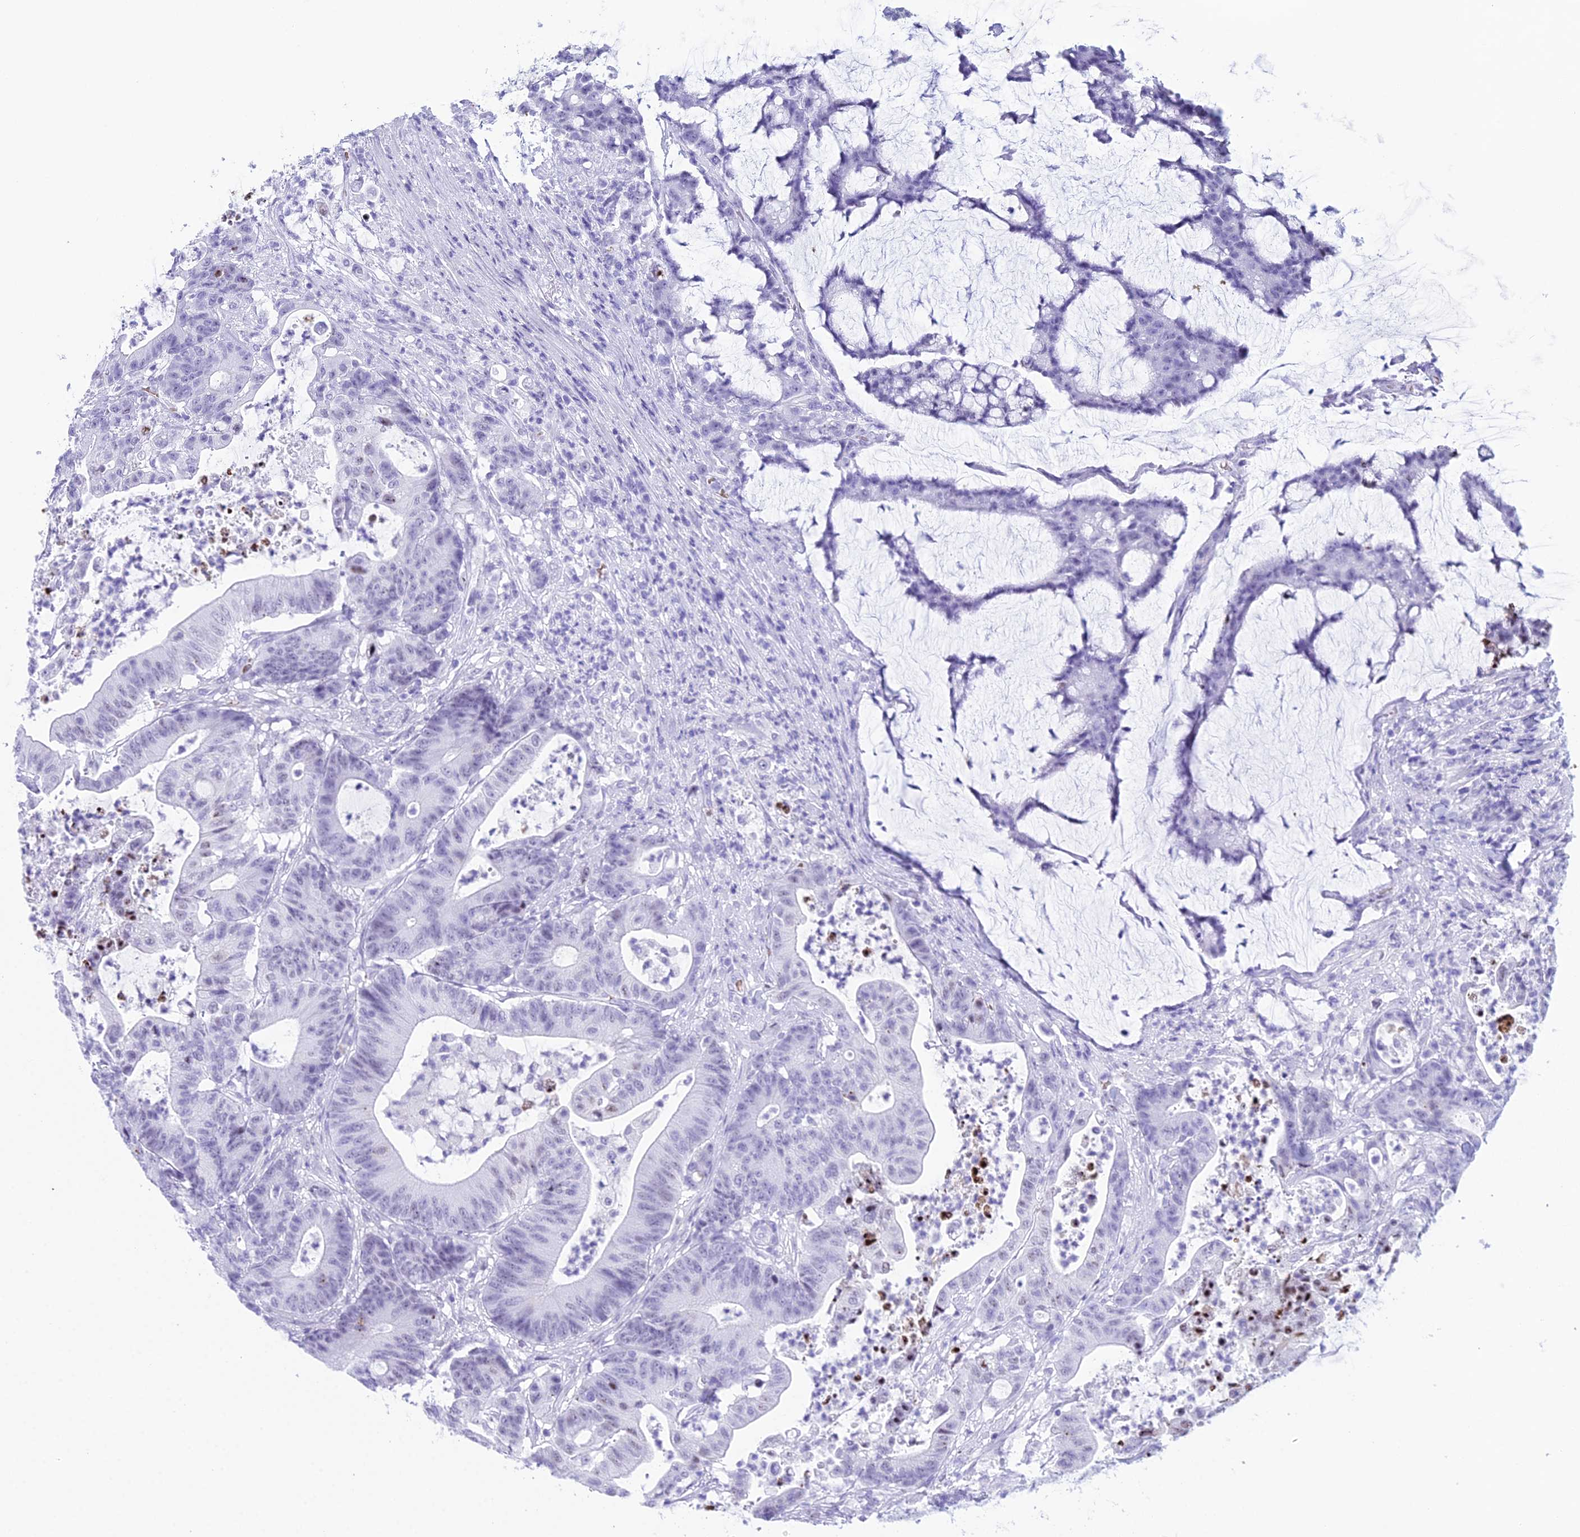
{"staining": {"intensity": "negative", "quantity": "none", "location": "none"}, "tissue": "colorectal cancer", "cell_type": "Tumor cells", "image_type": "cancer", "snomed": [{"axis": "morphology", "description": "Adenocarcinoma, NOS"}, {"axis": "topography", "description": "Colon"}], "caption": "There is no significant expression in tumor cells of colorectal cancer (adenocarcinoma).", "gene": "RNPS1", "patient": {"sex": "female", "age": 84}}